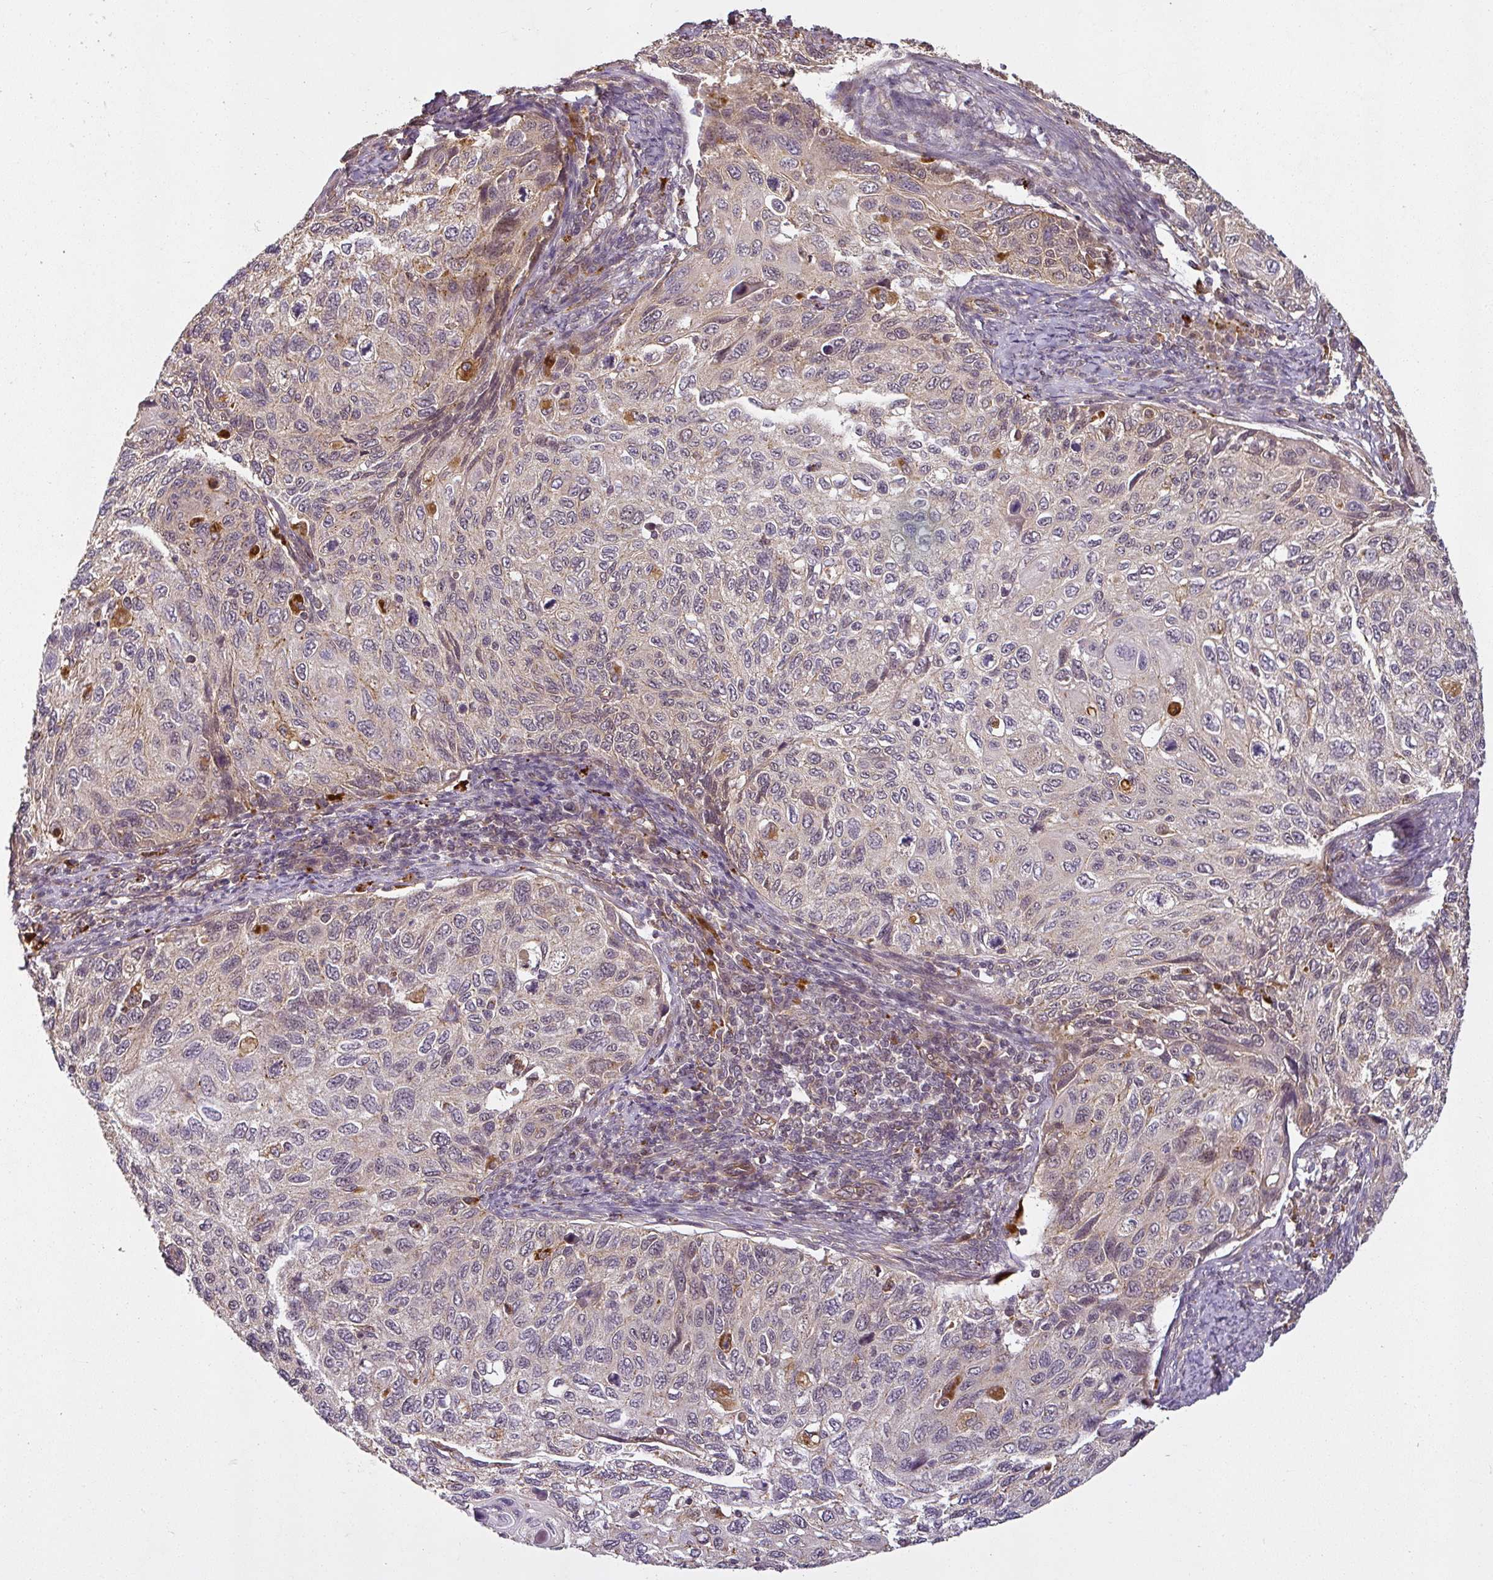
{"staining": {"intensity": "weak", "quantity": "<25%", "location": "cytoplasmic/membranous"}, "tissue": "cervical cancer", "cell_type": "Tumor cells", "image_type": "cancer", "snomed": [{"axis": "morphology", "description": "Squamous cell carcinoma, NOS"}, {"axis": "topography", "description": "Cervix"}], "caption": "This is a image of immunohistochemistry (IHC) staining of cervical cancer, which shows no expression in tumor cells.", "gene": "DIMT1", "patient": {"sex": "female", "age": 70}}